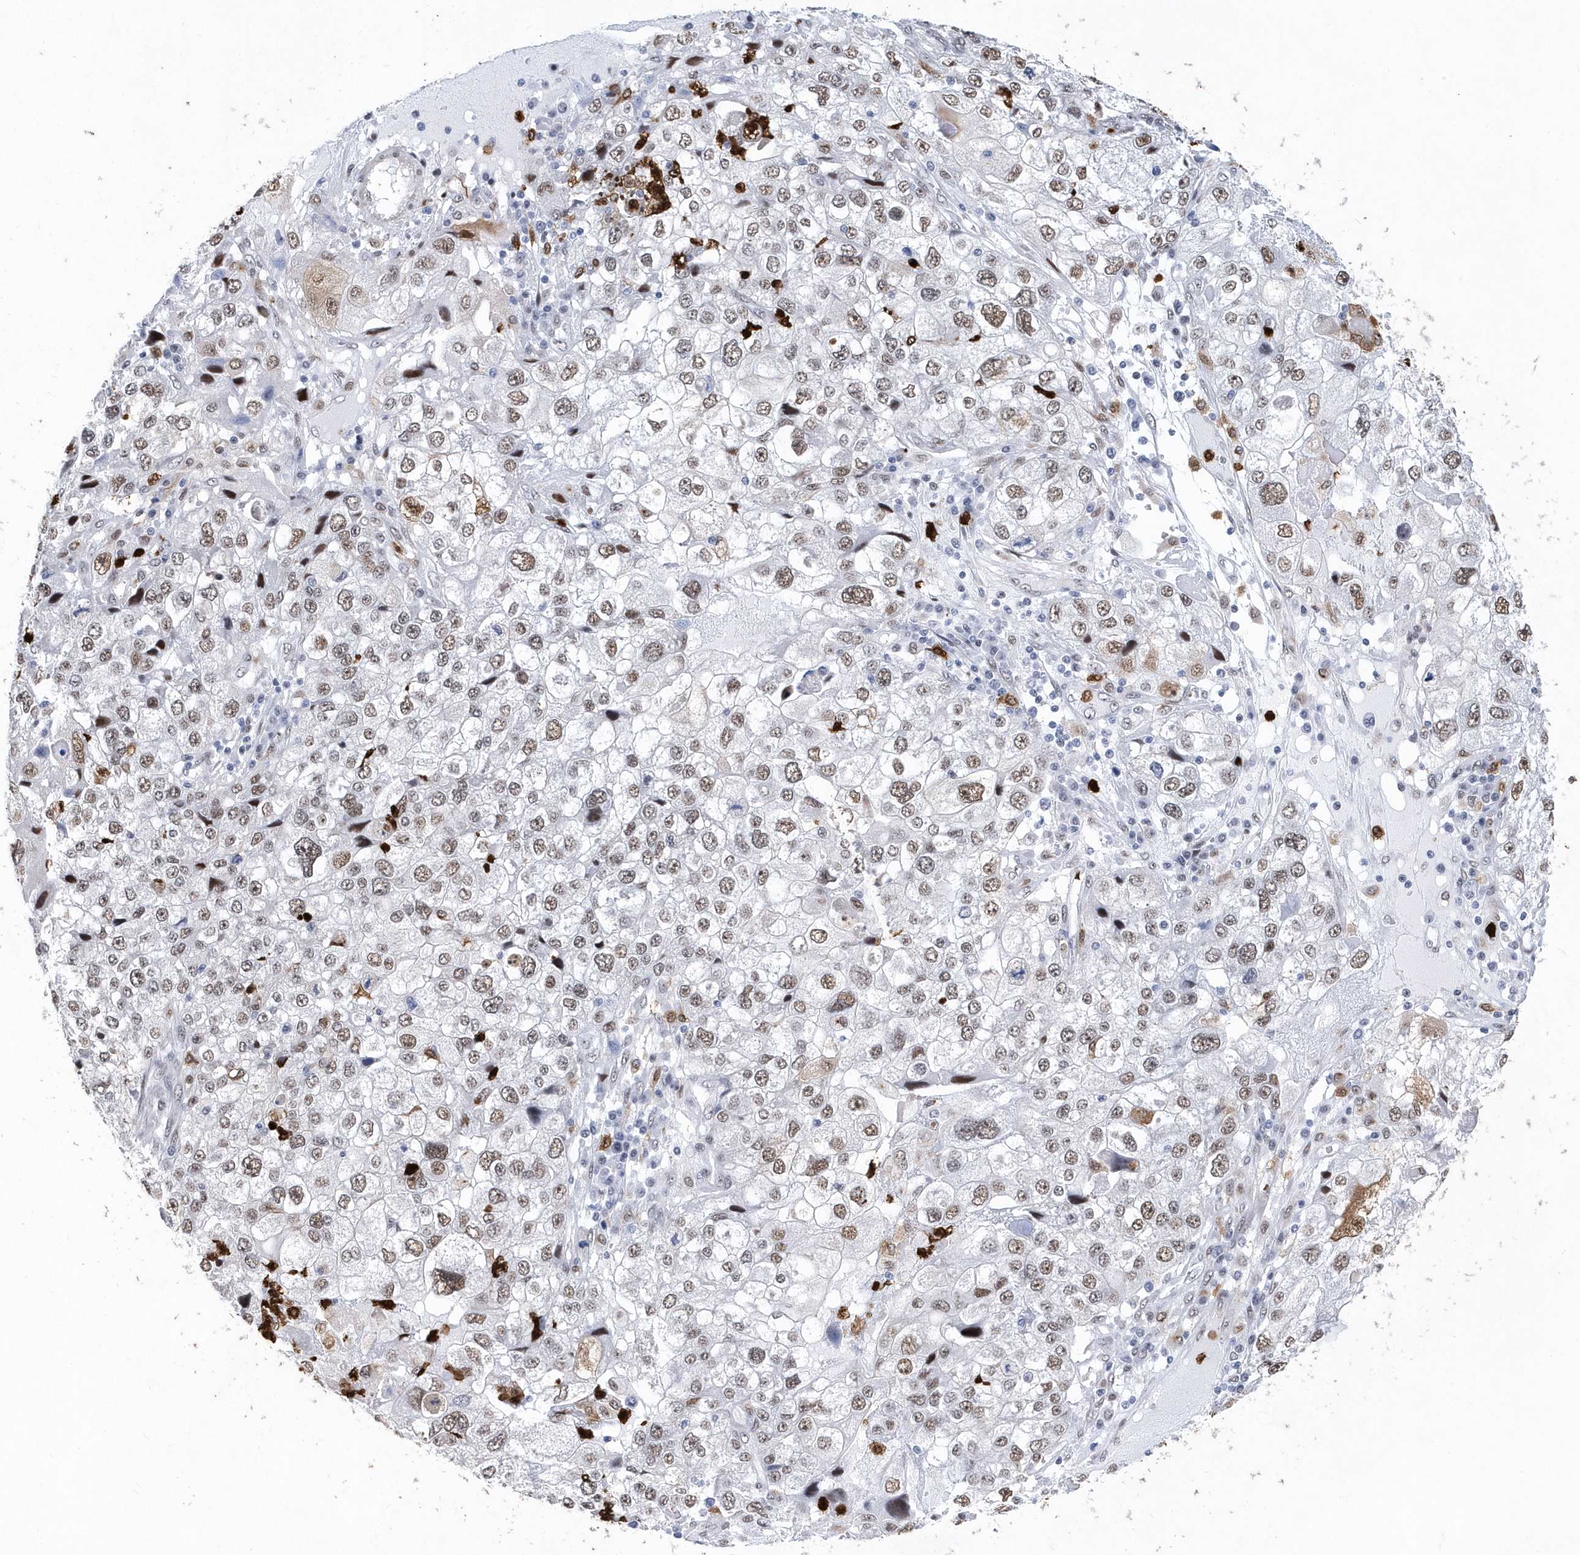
{"staining": {"intensity": "moderate", "quantity": ">75%", "location": "nuclear"}, "tissue": "endometrial cancer", "cell_type": "Tumor cells", "image_type": "cancer", "snomed": [{"axis": "morphology", "description": "Adenocarcinoma, NOS"}, {"axis": "topography", "description": "Endometrium"}], "caption": "DAB (3,3'-diaminobenzidine) immunohistochemical staining of human endometrial adenocarcinoma exhibits moderate nuclear protein positivity in about >75% of tumor cells.", "gene": "RPP30", "patient": {"sex": "female", "age": 49}}